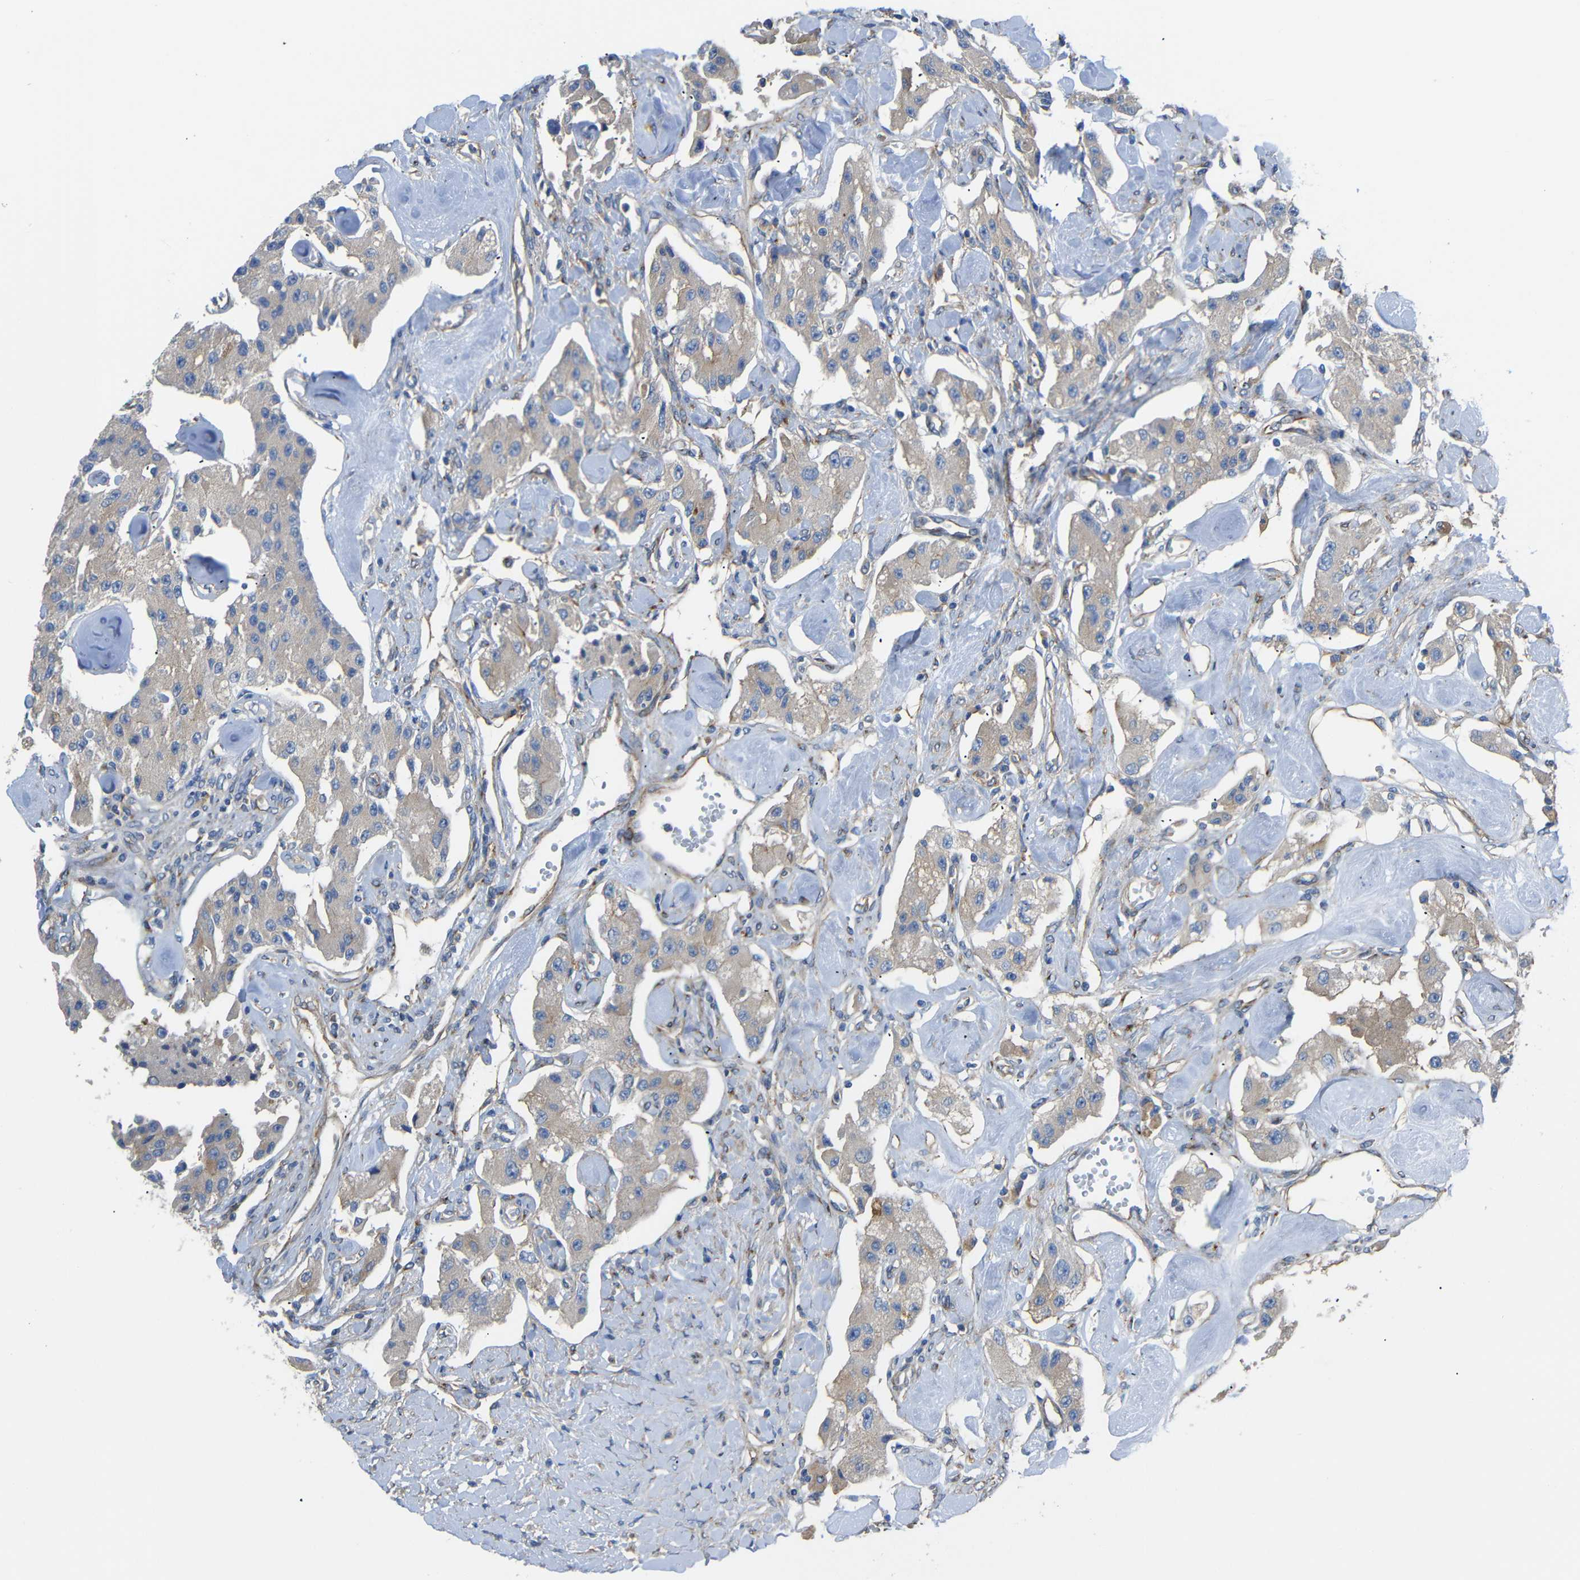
{"staining": {"intensity": "weak", "quantity": ">75%", "location": "cytoplasmic/membranous"}, "tissue": "carcinoid", "cell_type": "Tumor cells", "image_type": "cancer", "snomed": [{"axis": "morphology", "description": "Carcinoid, malignant, NOS"}, {"axis": "topography", "description": "Pancreas"}], "caption": "Tumor cells show weak cytoplasmic/membranous staining in approximately >75% of cells in malignant carcinoid.", "gene": "SYPL1", "patient": {"sex": "male", "age": 41}}